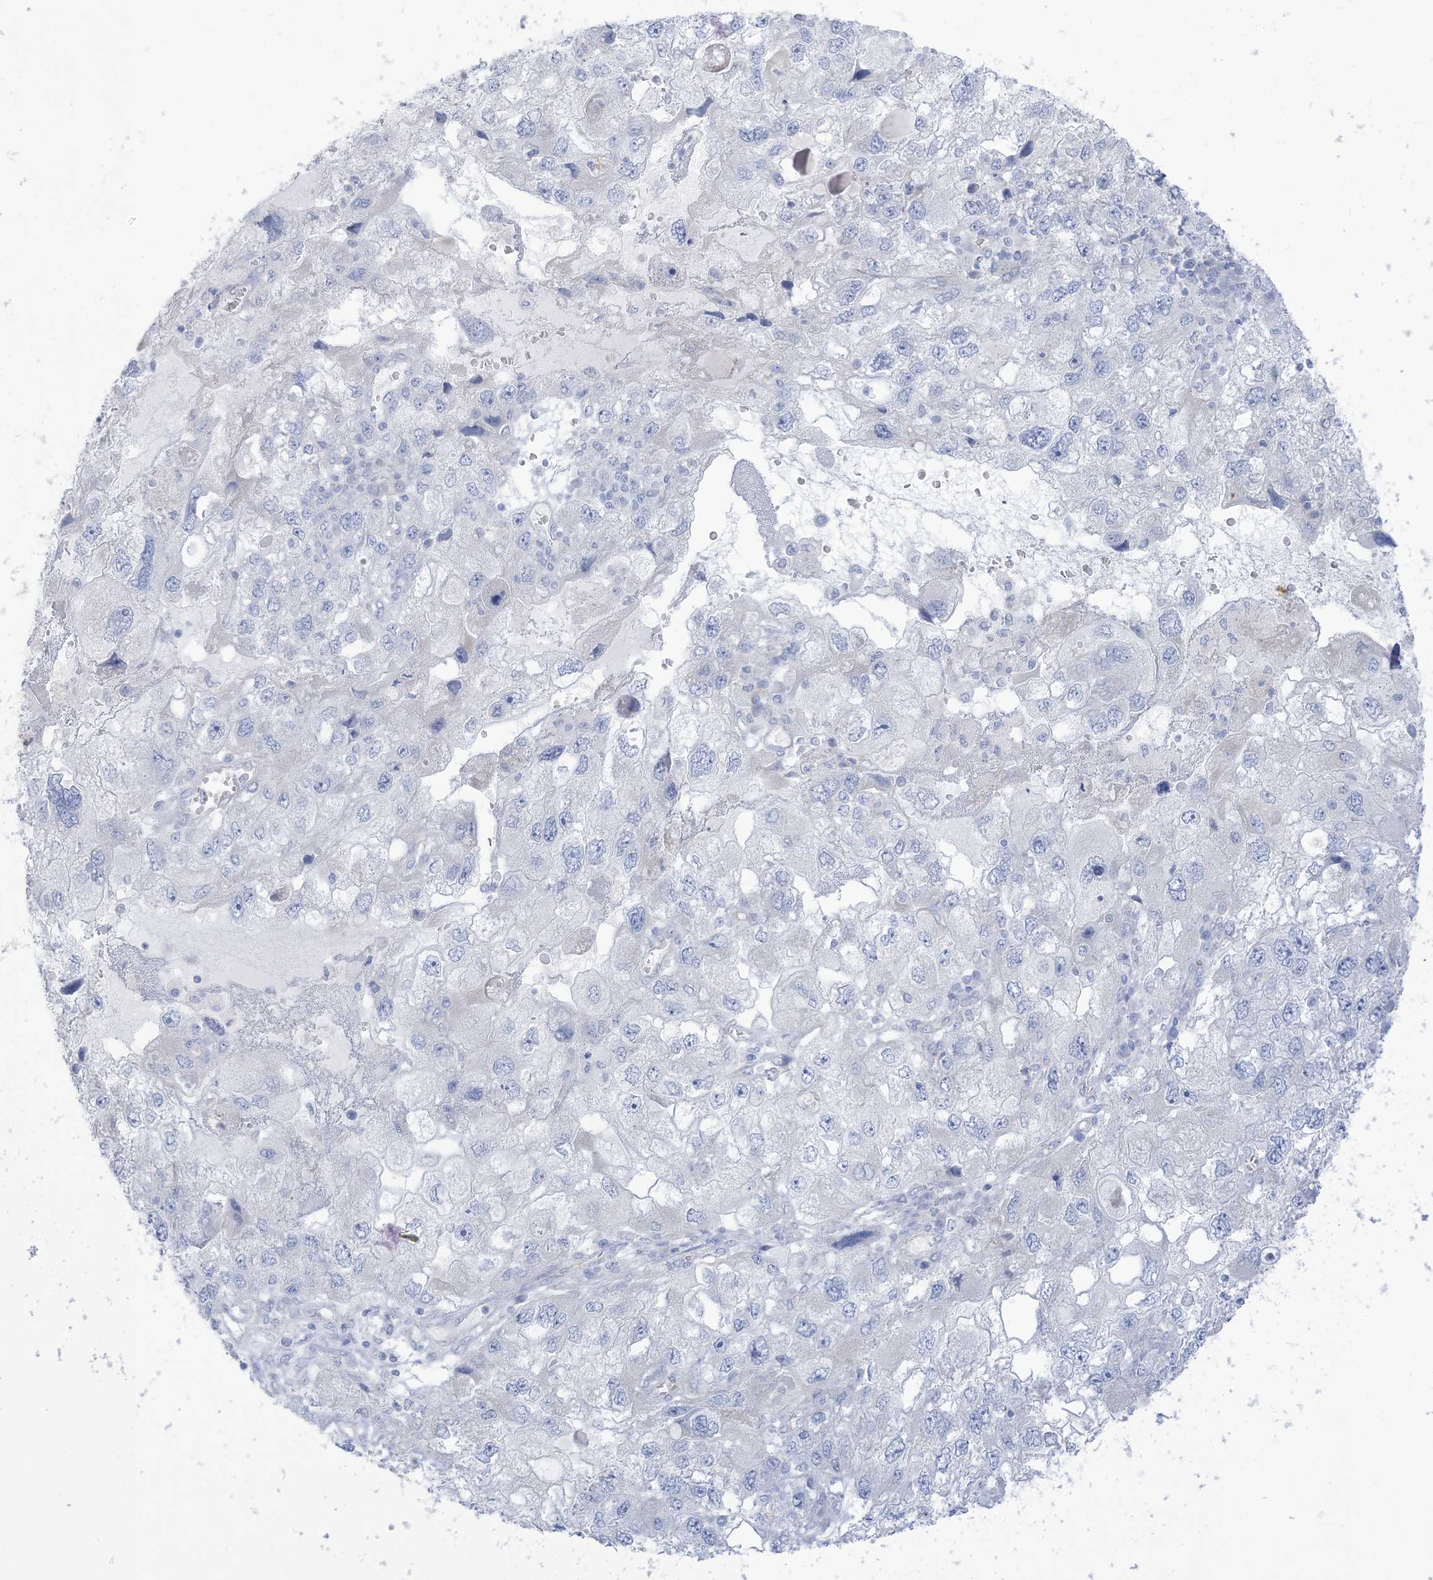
{"staining": {"intensity": "negative", "quantity": "none", "location": "none"}, "tissue": "endometrial cancer", "cell_type": "Tumor cells", "image_type": "cancer", "snomed": [{"axis": "morphology", "description": "Adenocarcinoma, NOS"}, {"axis": "topography", "description": "Endometrium"}], "caption": "Tumor cells are negative for protein expression in human adenocarcinoma (endometrial).", "gene": "XIRP2", "patient": {"sex": "female", "age": 49}}